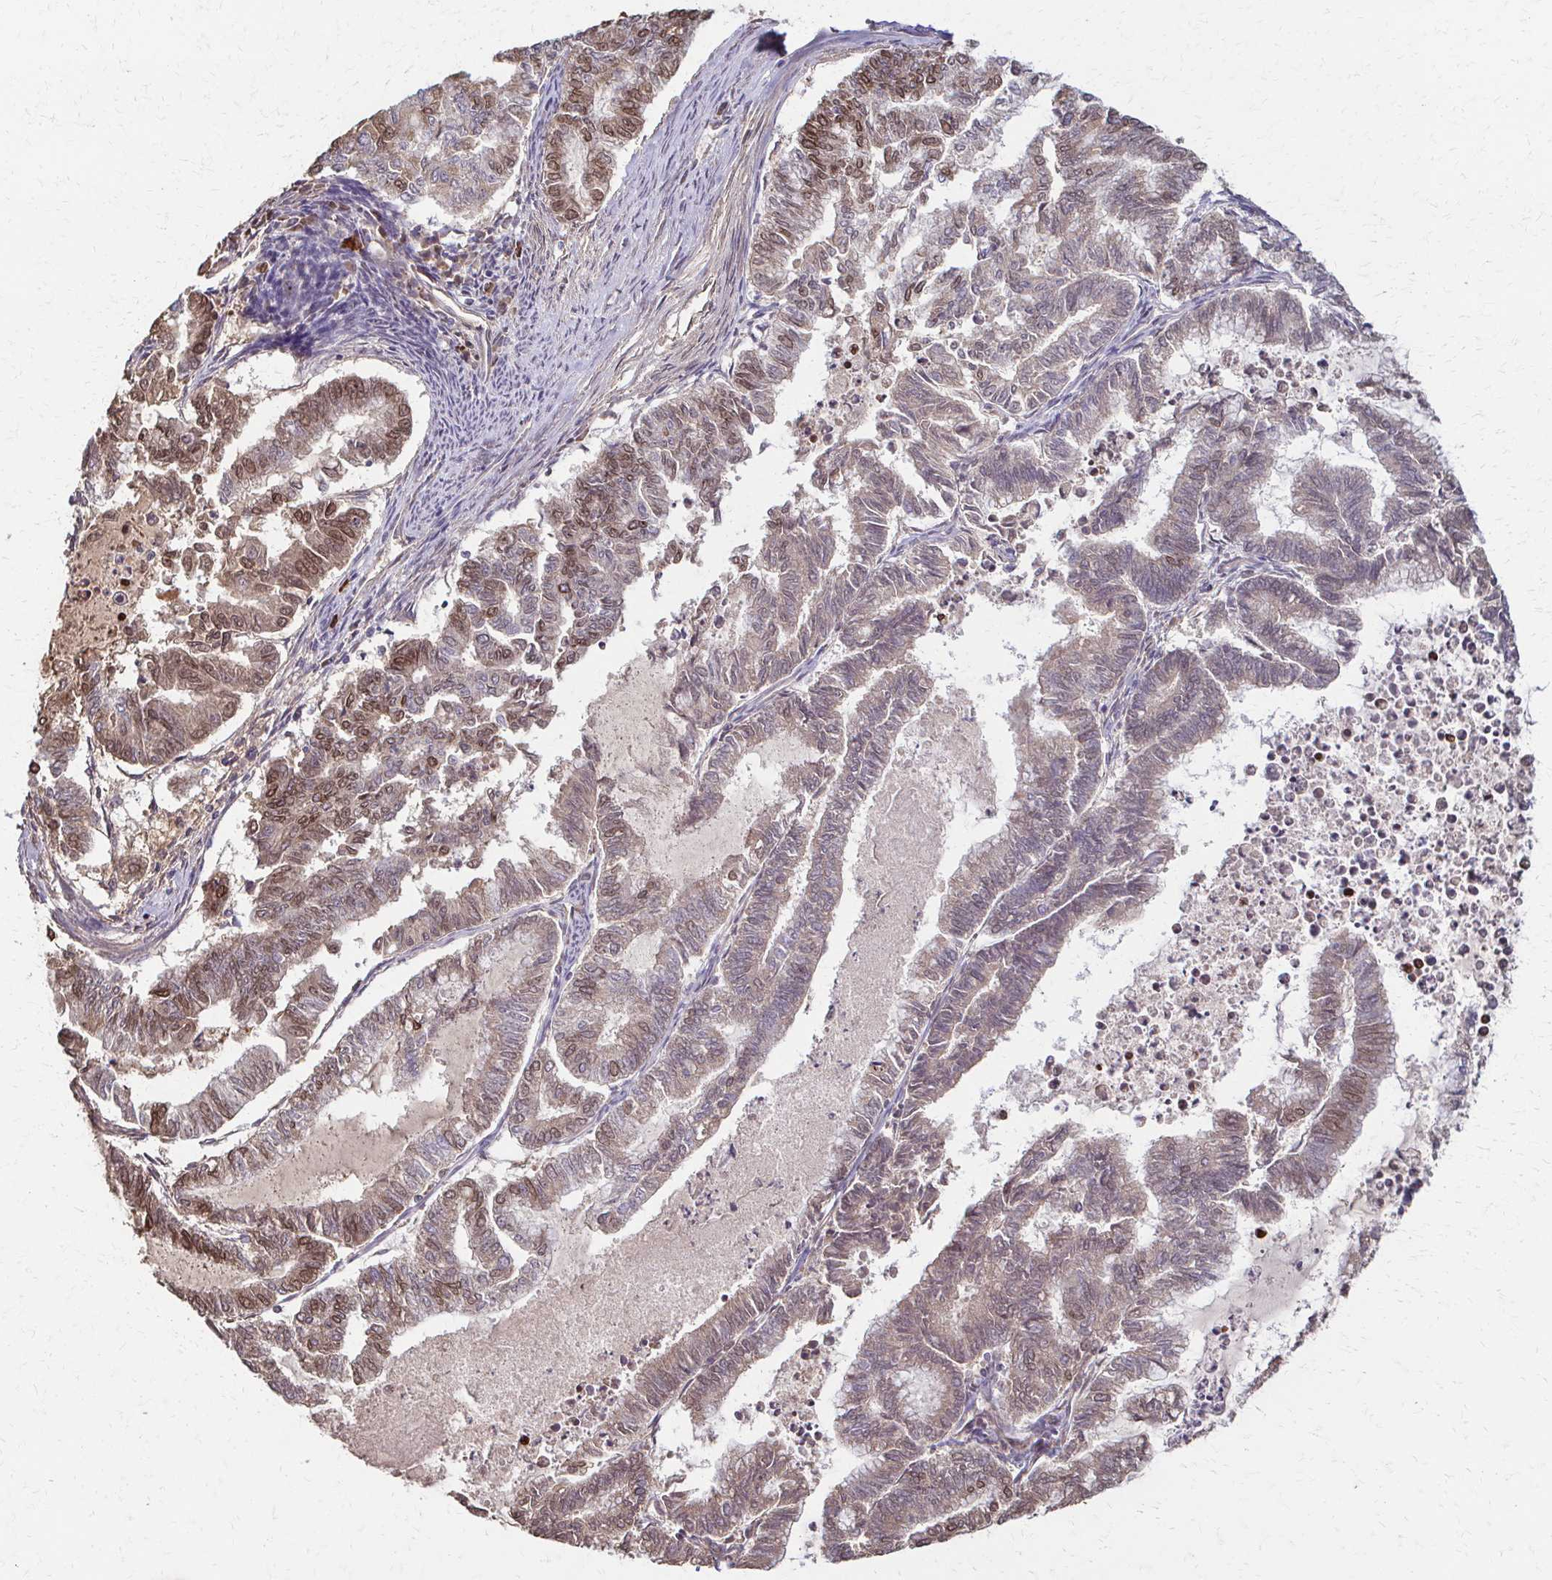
{"staining": {"intensity": "moderate", "quantity": ">75%", "location": "cytoplasmic/membranous,nuclear"}, "tissue": "endometrial cancer", "cell_type": "Tumor cells", "image_type": "cancer", "snomed": [{"axis": "morphology", "description": "Adenocarcinoma, NOS"}, {"axis": "topography", "description": "Endometrium"}], "caption": "Endometrial cancer (adenocarcinoma) stained with immunohistochemistry (IHC) exhibits moderate cytoplasmic/membranous and nuclear staining in approximately >75% of tumor cells.", "gene": "IL18BP", "patient": {"sex": "female", "age": 79}}